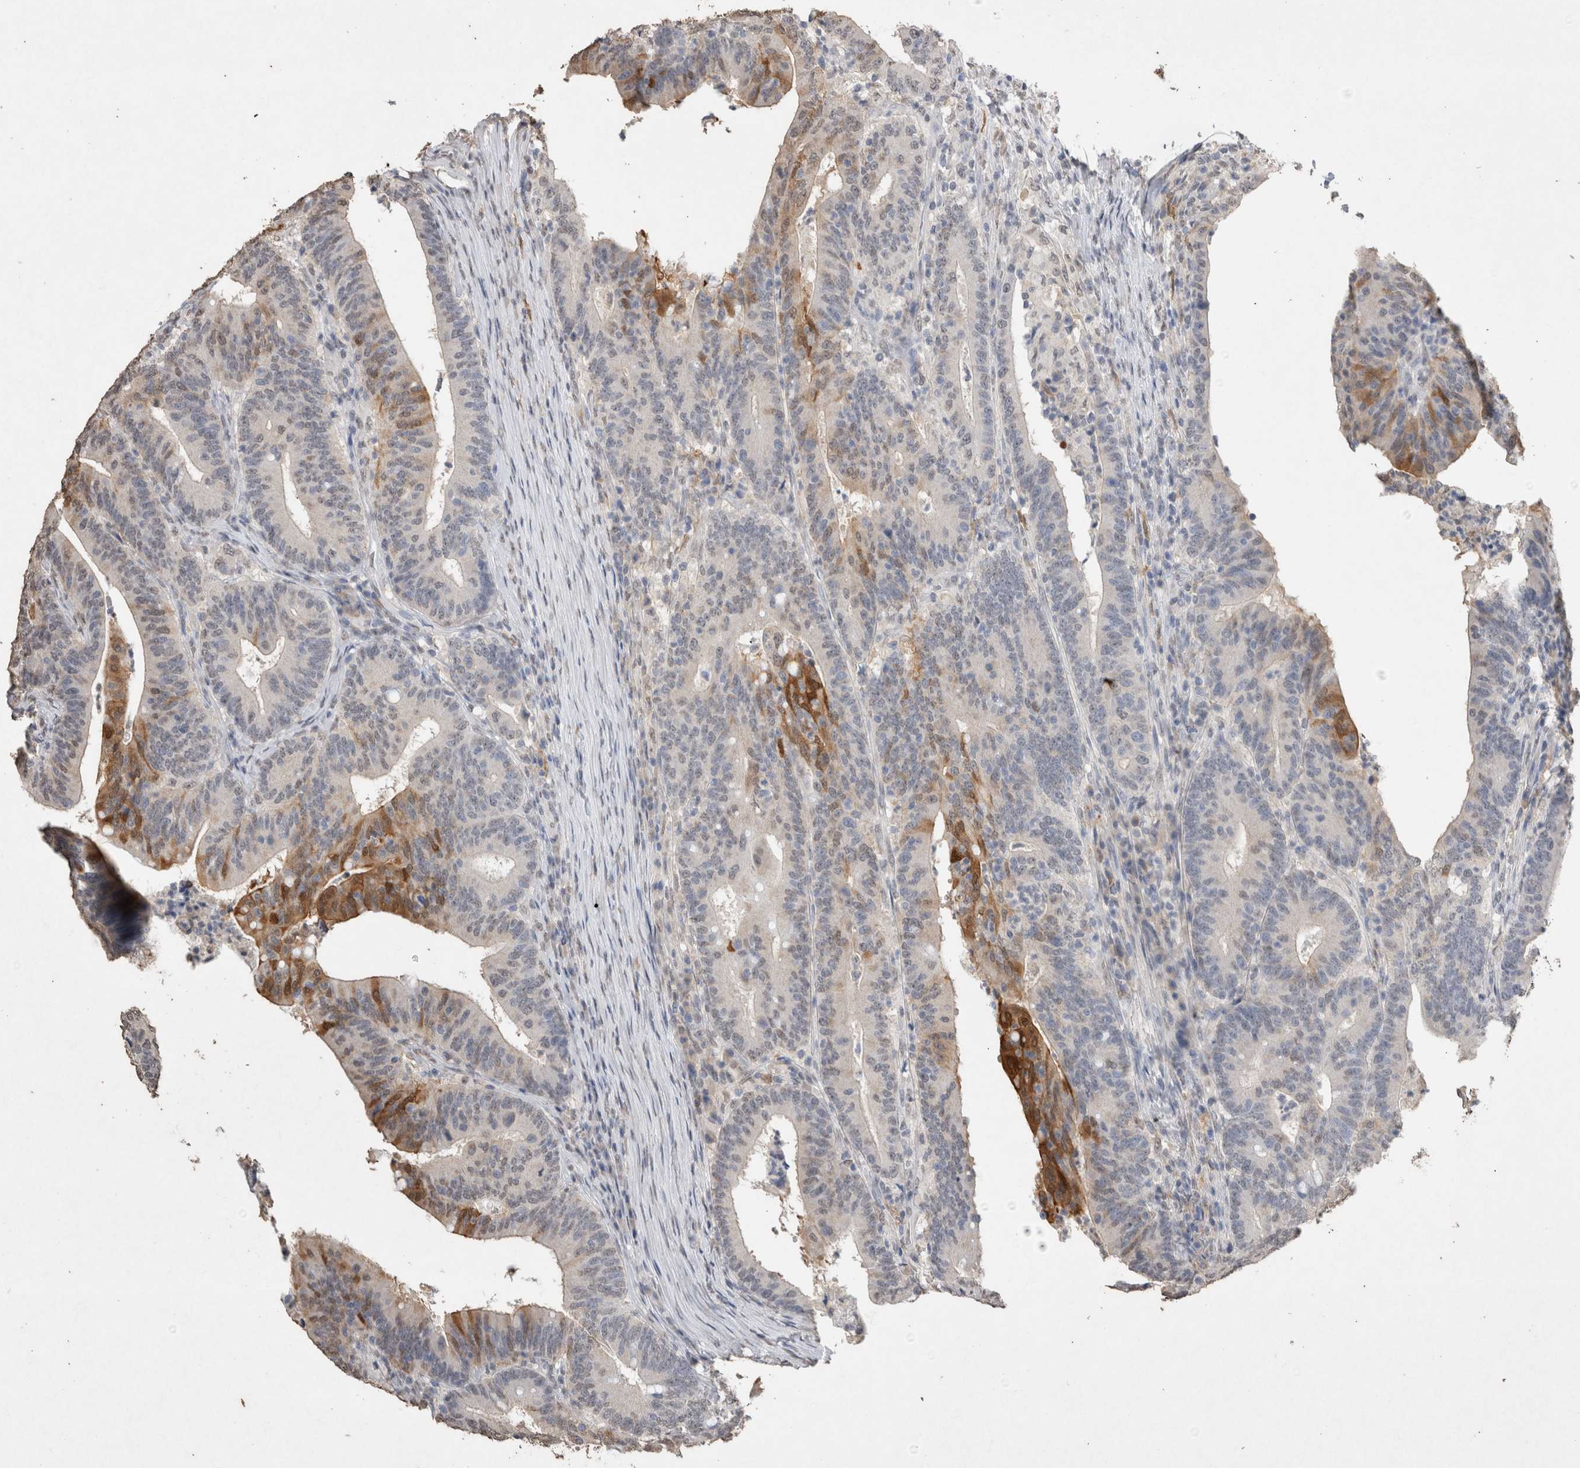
{"staining": {"intensity": "moderate", "quantity": "<25%", "location": "cytoplasmic/membranous"}, "tissue": "colorectal cancer", "cell_type": "Tumor cells", "image_type": "cancer", "snomed": [{"axis": "morphology", "description": "Adenocarcinoma, NOS"}, {"axis": "topography", "description": "Colon"}], "caption": "A photomicrograph of colorectal cancer stained for a protein displays moderate cytoplasmic/membranous brown staining in tumor cells. (IHC, brightfield microscopy, high magnification).", "gene": "LGALS2", "patient": {"sex": "female", "age": 66}}